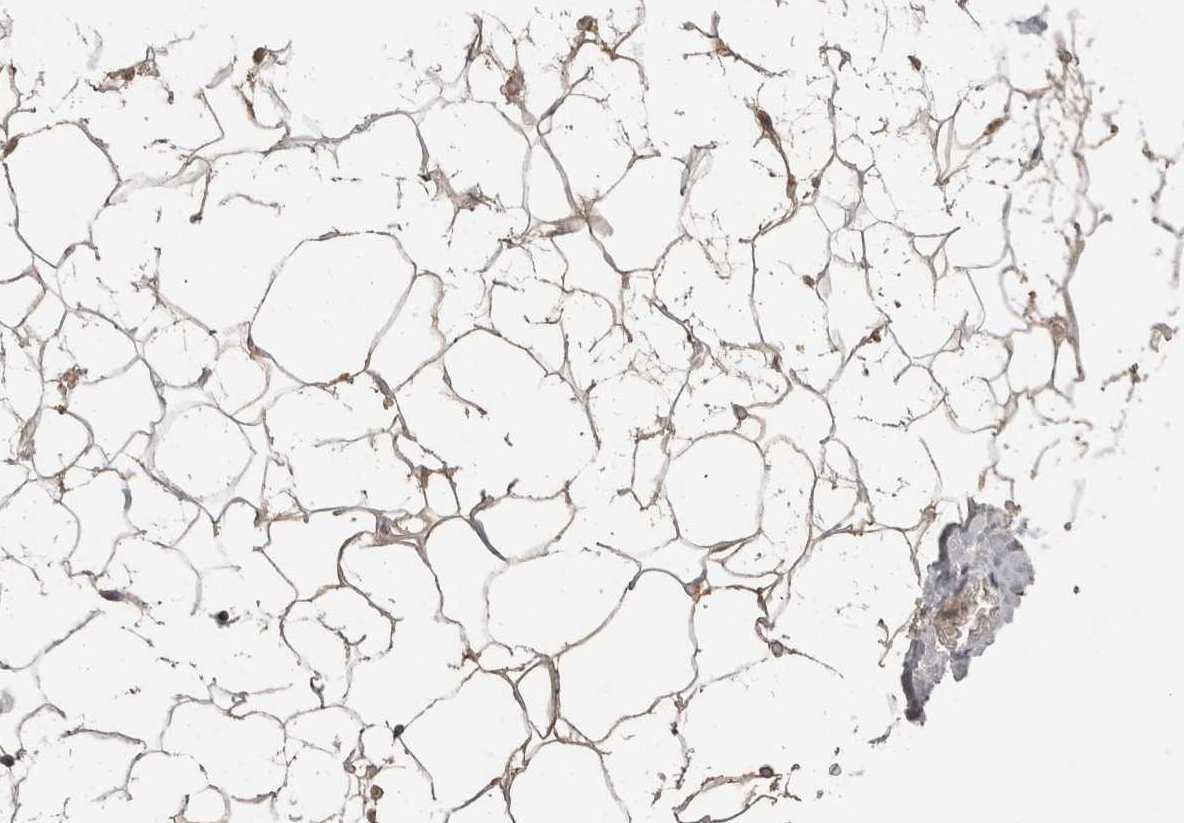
{"staining": {"intensity": "moderate", "quantity": "25%-75%", "location": "cytoplasmic/membranous"}, "tissue": "adipose tissue", "cell_type": "Adipocytes", "image_type": "normal", "snomed": [{"axis": "morphology", "description": "Normal tissue, NOS"}, {"axis": "morphology", "description": "Fibrosis, NOS"}, {"axis": "topography", "description": "Breast"}, {"axis": "topography", "description": "Adipose tissue"}], "caption": "This micrograph demonstrates immunohistochemistry (IHC) staining of unremarkable human adipose tissue, with medium moderate cytoplasmic/membranous expression in about 25%-75% of adipocytes.", "gene": "SAA4", "patient": {"sex": "female", "age": 39}}